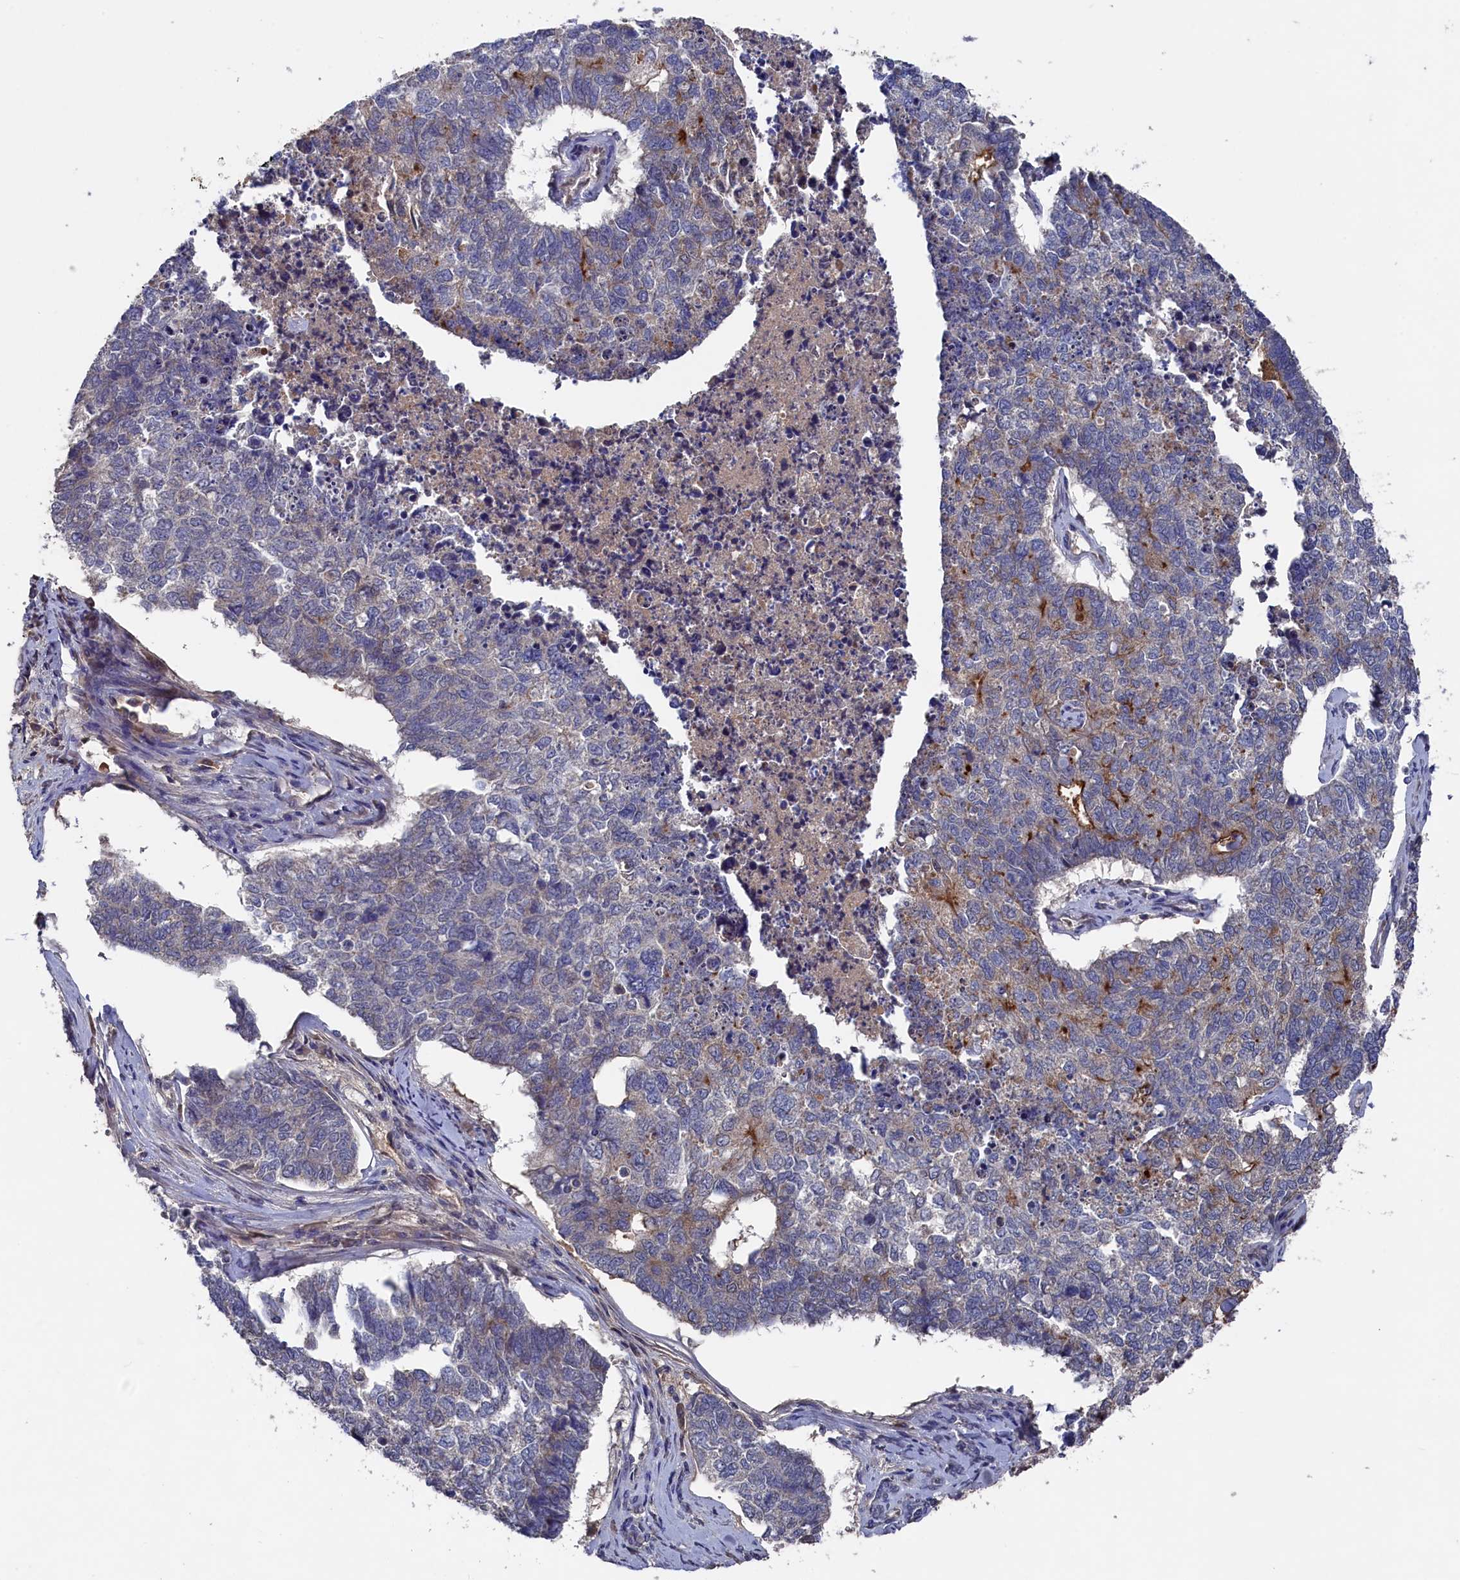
{"staining": {"intensity": "weak", "quantity": "<25%", "location": "cytoplasmic/membranous"}, "tissue": "cervical cancer", "cell_type": "Tumor cells", "image_type": "cancer", "snomed": [{"axis": "morphology", "description": "Squamous cell carcinoma, NOS"}, {"axis": "topography", "description": "Cervix"}], "caption": "An image of cervical cancer stained for a protein demonstrates no brown staining in tumor cells.", "gene": "TMC5", "patient": {"sex": "female", "age": 63}}